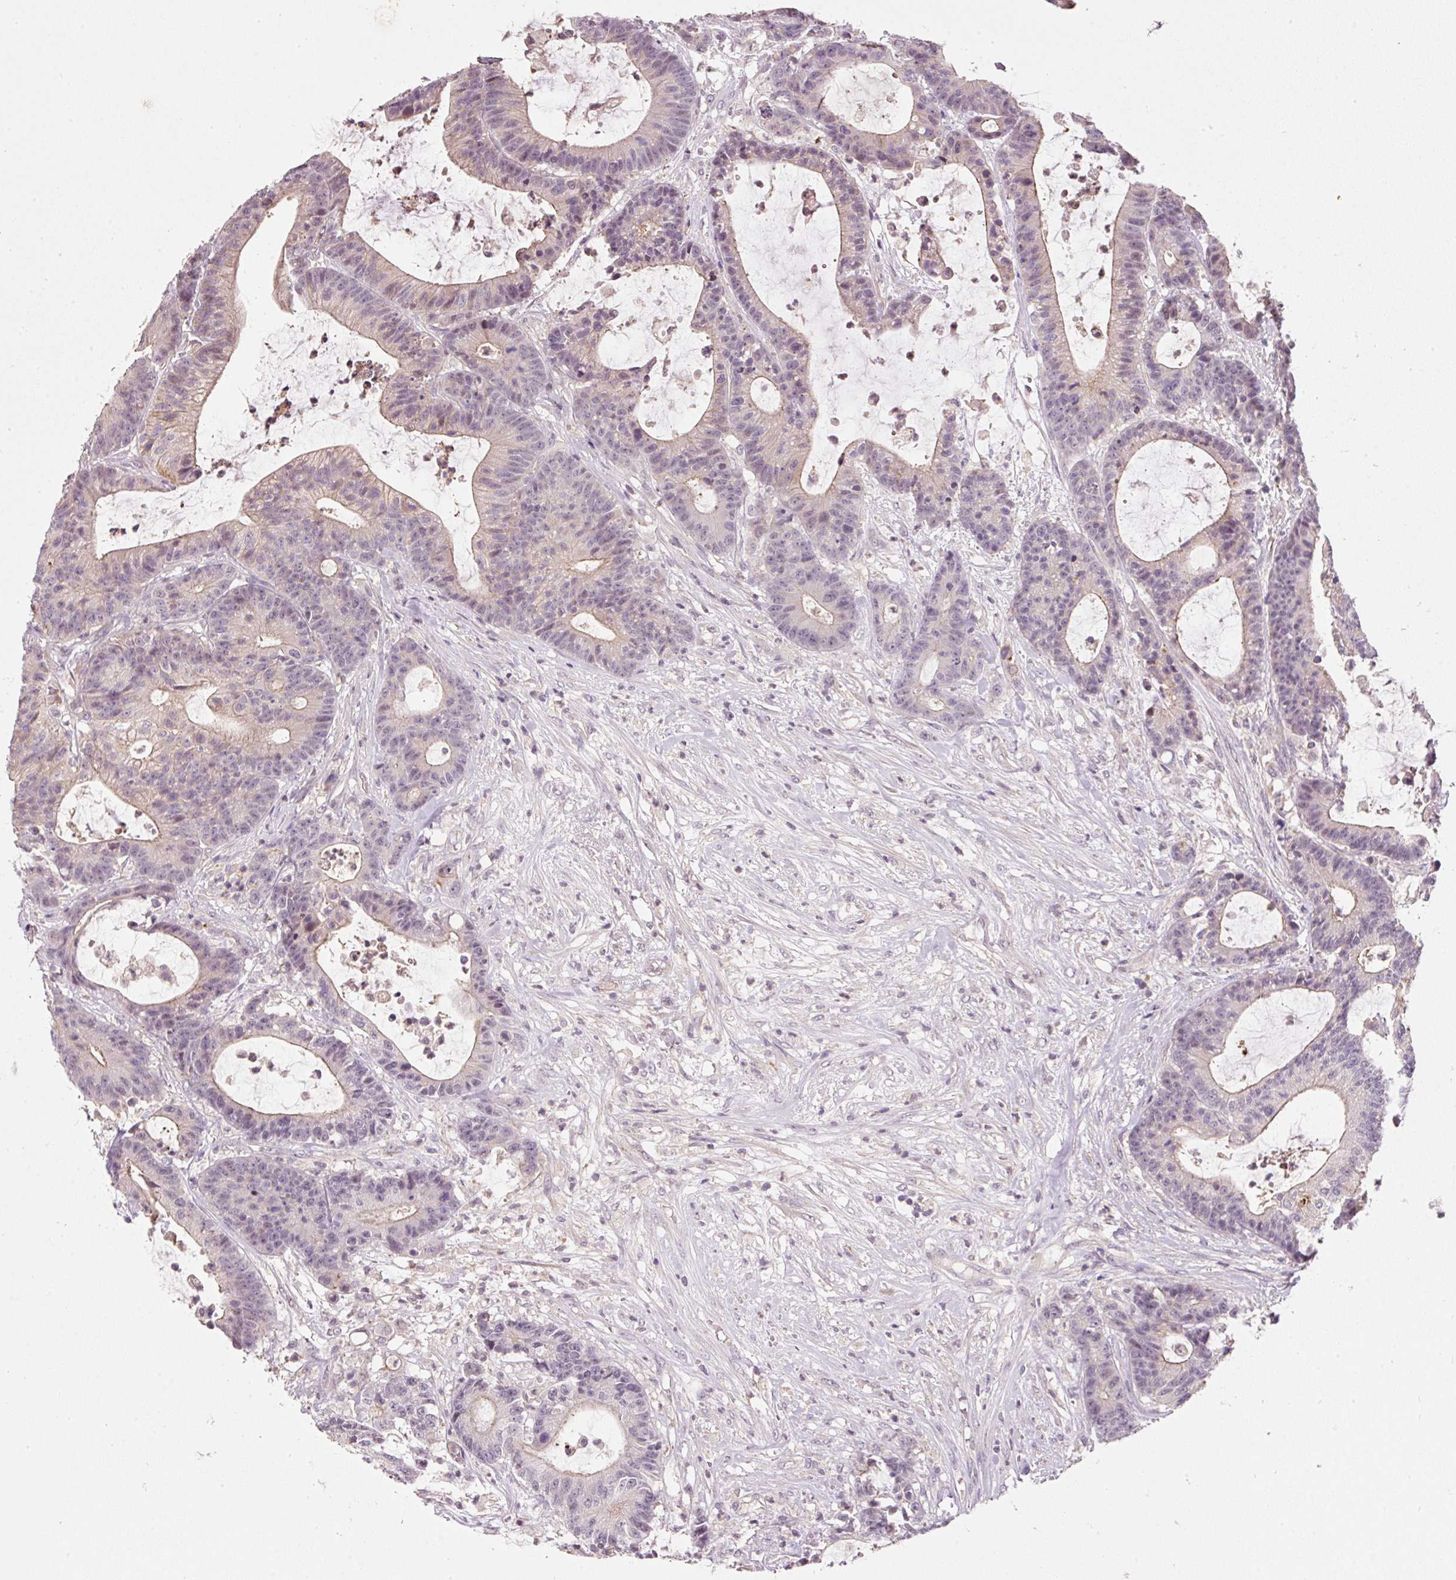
{"staining": {"intensity": "weak", "quantity": "<25%", "location": "cytoplasmic/membranous"}, "tissue": "colorectal cancer", "cell_type": "Tumor cells", "image_type": "cancer", "snomed": [{"axis": "morphology", "description": "Adenocarcinoma, NOS"}, {"axis": "topography", "description": "Colon"}], "caption": "Protein analysis of colorectal cancer (adenocarcinoma) displays no significant positivity in tumor cells. (Brightfield microscopy of DAB IHC at high magnification).", "gene": "TIRAP", "patient": {"sex": "female", "age": 84}}